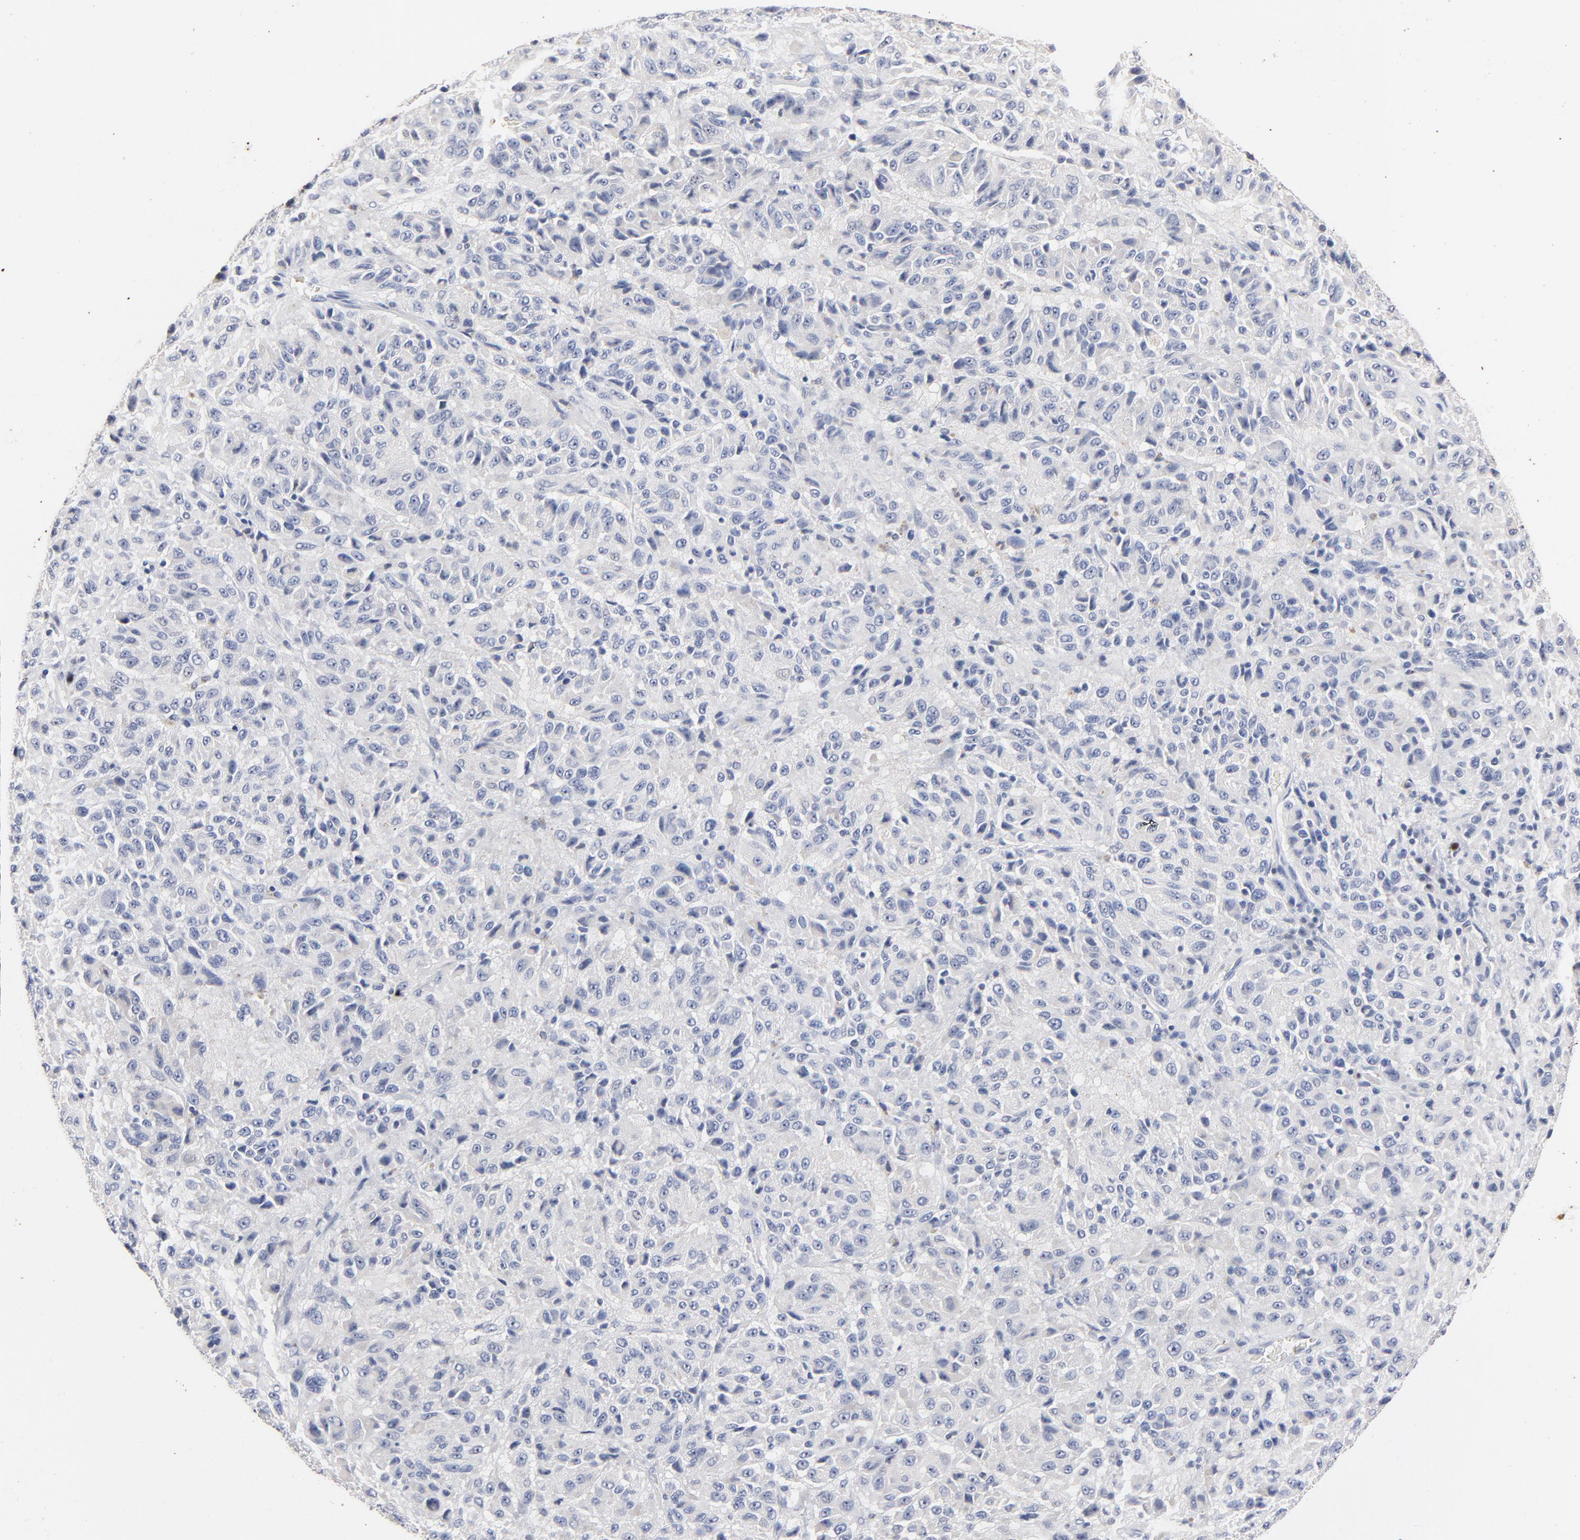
{"staining": {"intensity": "negative", "quantity": "none", "location": "none"}, "tissue": "melanoma", "cell_type": "Tumor cells", "image_type": "cancer", "snomed": [{"axis": "morphology", "description": "Malignant melanoma, Metastatic site"}, {"axis": "topography", "description": "Lung"}], "caption": "Immunohistochemistry photomicrograph of neoplastic tissue: human malignant melanoma (metastatic site) stained with DAB (3,3'-diaminobenzidine) reveals no significant protein staining in tumor cells.", "gene": "AADAC", "patient": {"sex": "male", "age": 64}}